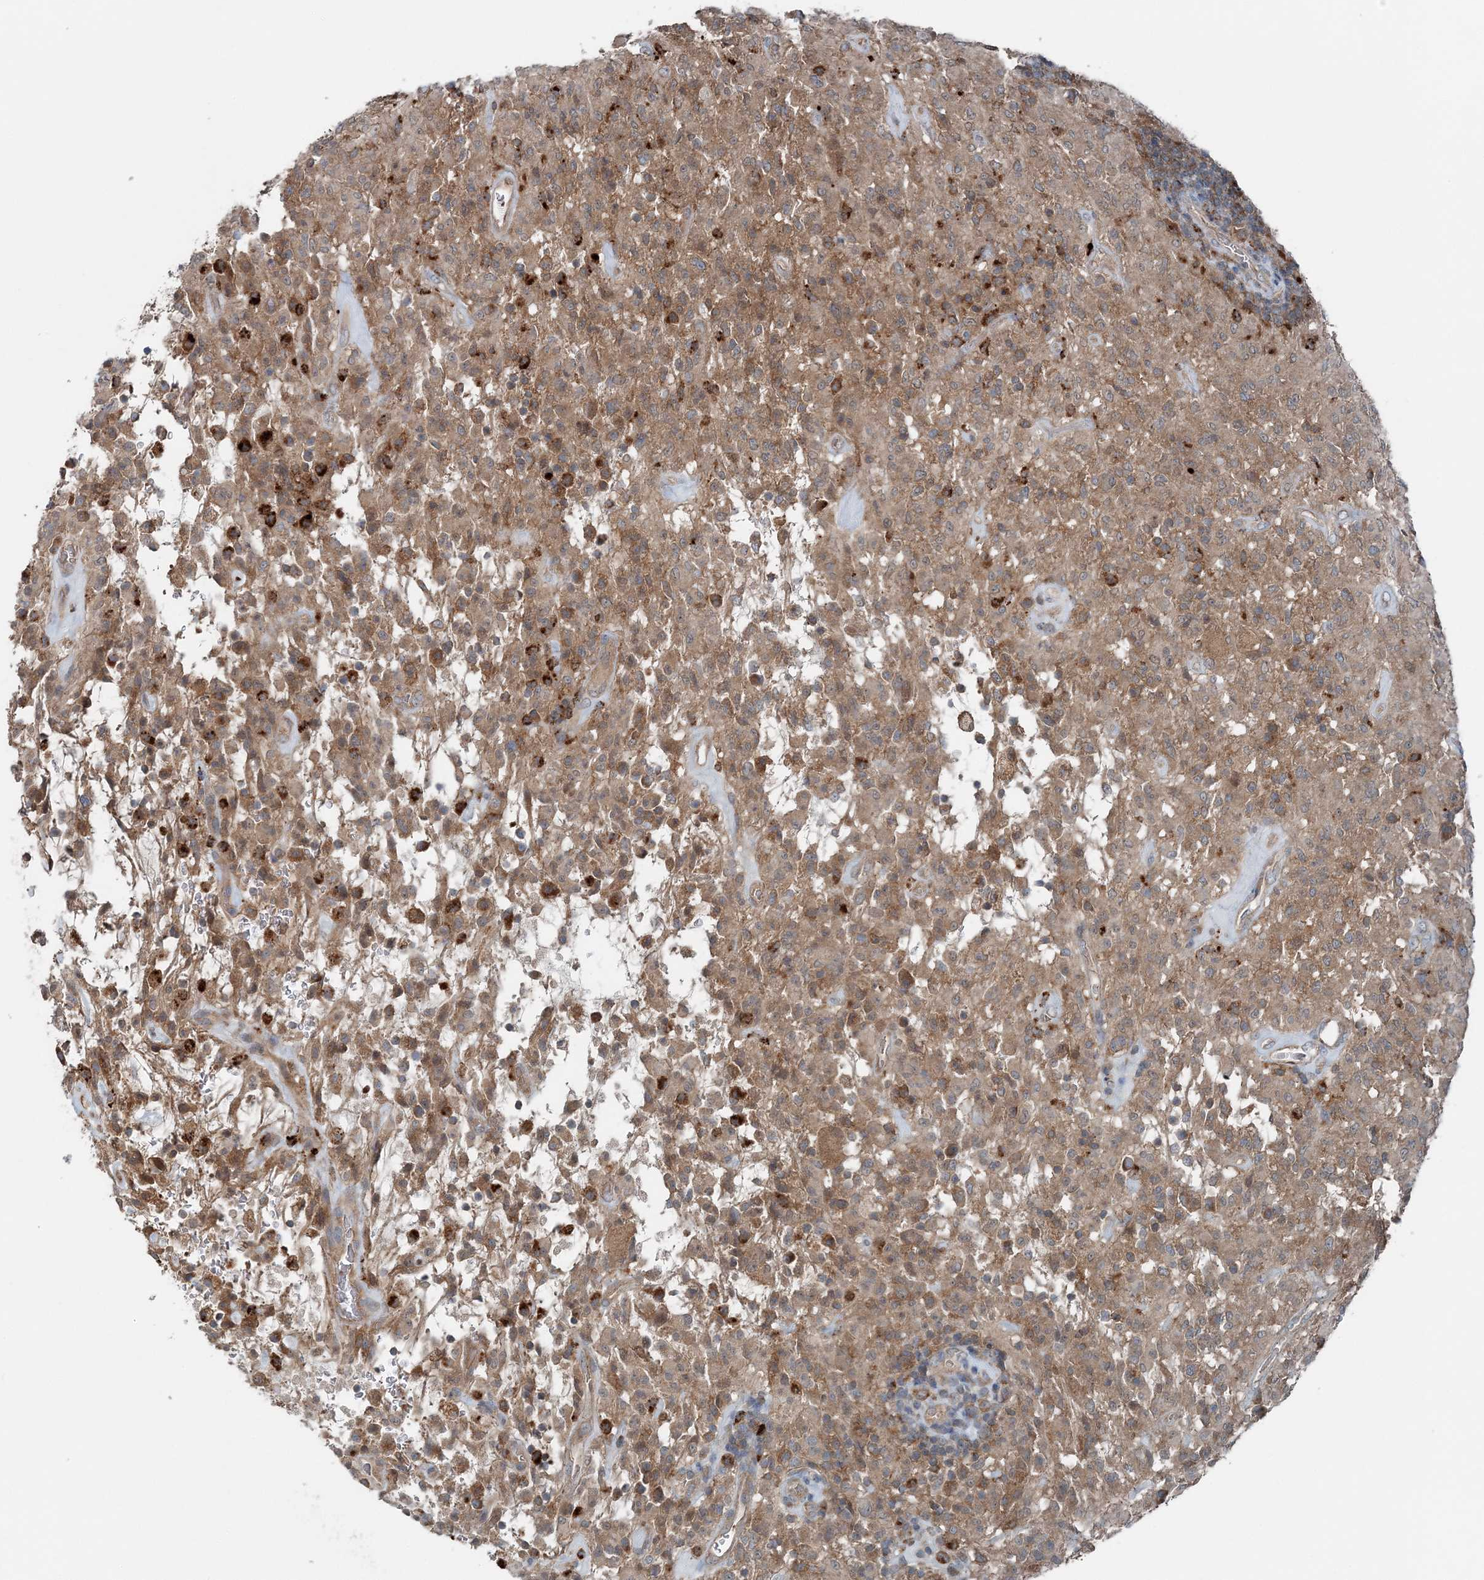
{"staining": {"intensity": "strong", "quantity": "25%-75%", "location": "cytoplasmic/membranous"}, "tissue": "glioma", "cell_type": "Tumor cells", "image_type": "cancer", "snomed": [{"axis": "morphology", "description": "Glioma, malignant, High grade"}, {"axis": "topography", "description": "Brain"}], "caption": "Protein positivity by immunohistochemistry exhibits strong cytoplasmic/membranous expression in about 25%-75% of tumor cells in high-grade glioma (malignant).", "gene": "ASNSD1", "patient": {"sex": "female", "age": 57}}